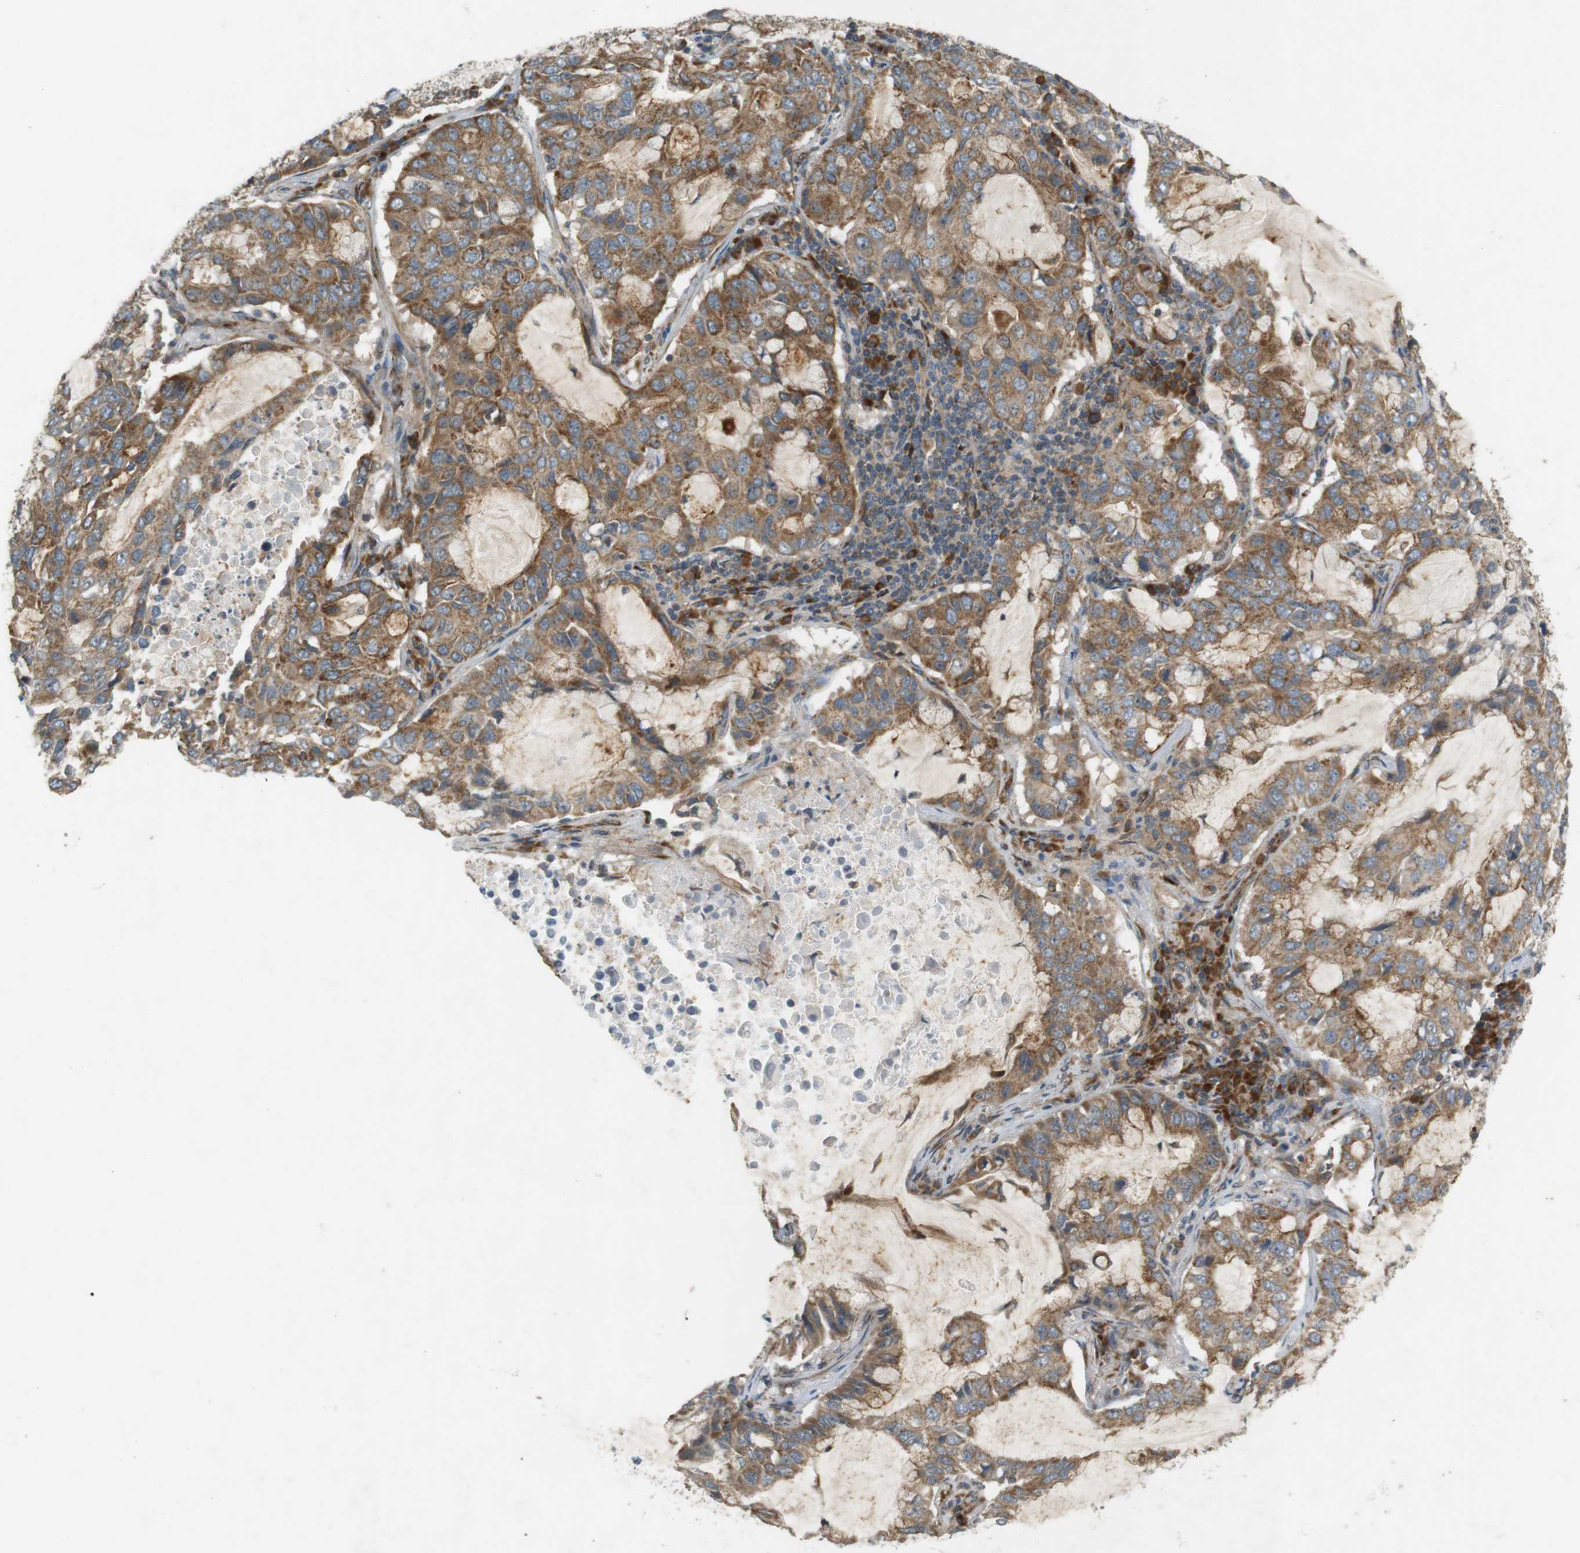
{"staining": {"intensity": "moderate", "quantity": ">75%", "location": "cytoplasmic/membranous"}, "tissue": "lung cancer", "cell_type": "Tumor cells", "image_type": "cancer", "snomed": [{"axis": "morphology", "description": "Adenocarcinoma, NOS"}, {"axis": "topography", "description": "Lung"}], "caption": "IHC staining of adenocarcinoma (lung), which displays medium levels of moderate cytoplasmic/membranous positivity in approximately >75% of tumor cells indicating moderate cytoplasmic/membranous protein positivity. The staining was performed using DAB (3,3'-diaminobenzidine) (brown) for protein detection and nuclei were counterstained in hematoxylin (blue).", "gene": "SLC41A1", "patient": {"sex": "male", "age": 64}}